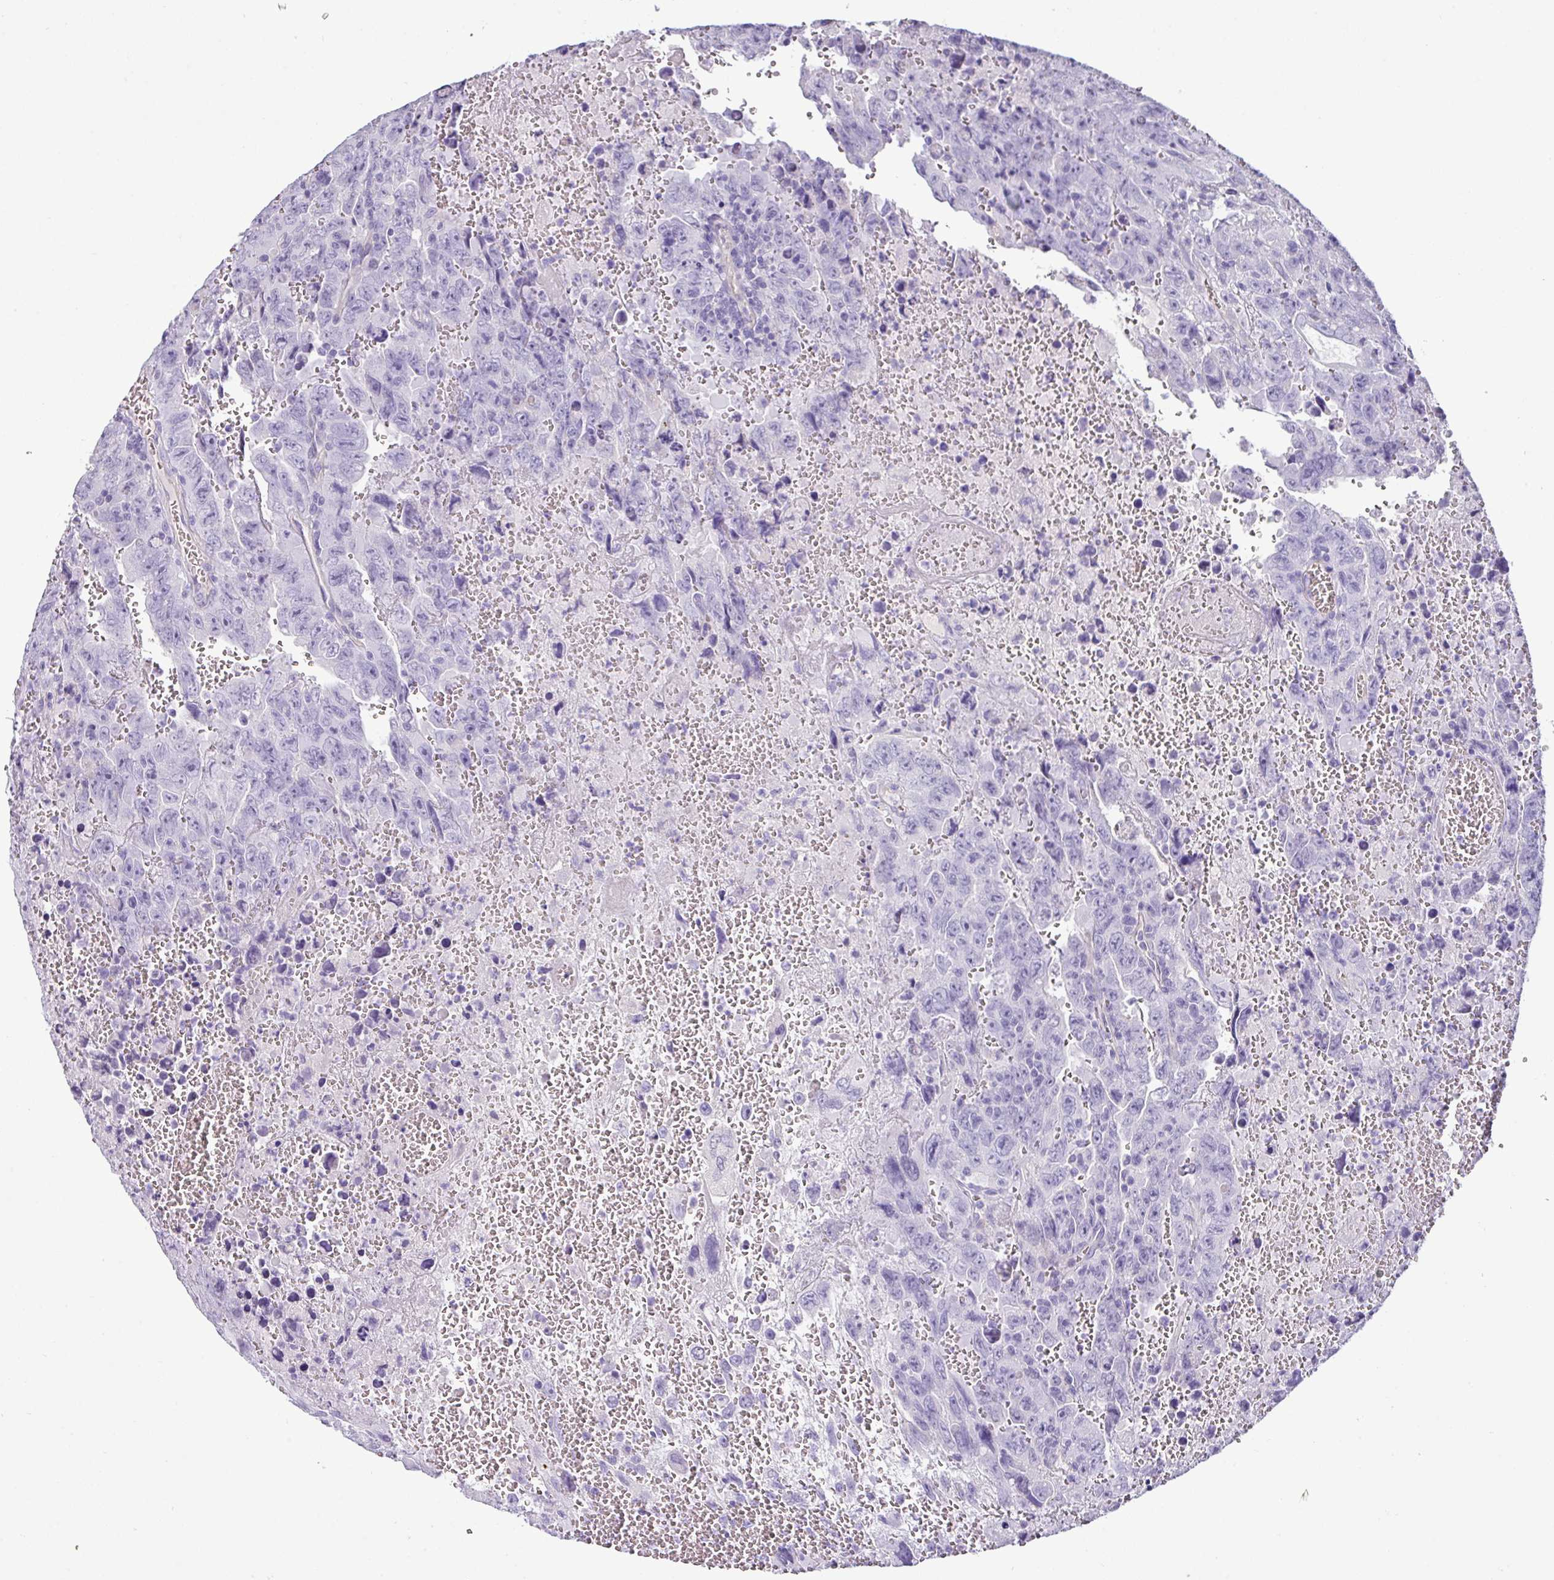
{"staining": {"intensity": "negative", "quantity": "none", "location": "none"}, "tissue": "testis cancer", "cell_type": "Tumor cells", "image_type": "cancer", "snomed": [{"axis": "morphology", "description": "Carcinoma, Embryonal, NOS"}, {"axis": "topography", "description": "Testis"}], "caption": "A histopathology image of testis cancer (embryonal carcinoma) stained for a protein displays no brown staining in tumor cells. Brightfield microscopy of immunohistochemistry stained with DAB (brown) and hematoxylin (blue), captured at high magnification.", "gene": "VCX2", "patient": {"sex": "male", "age": 28}}